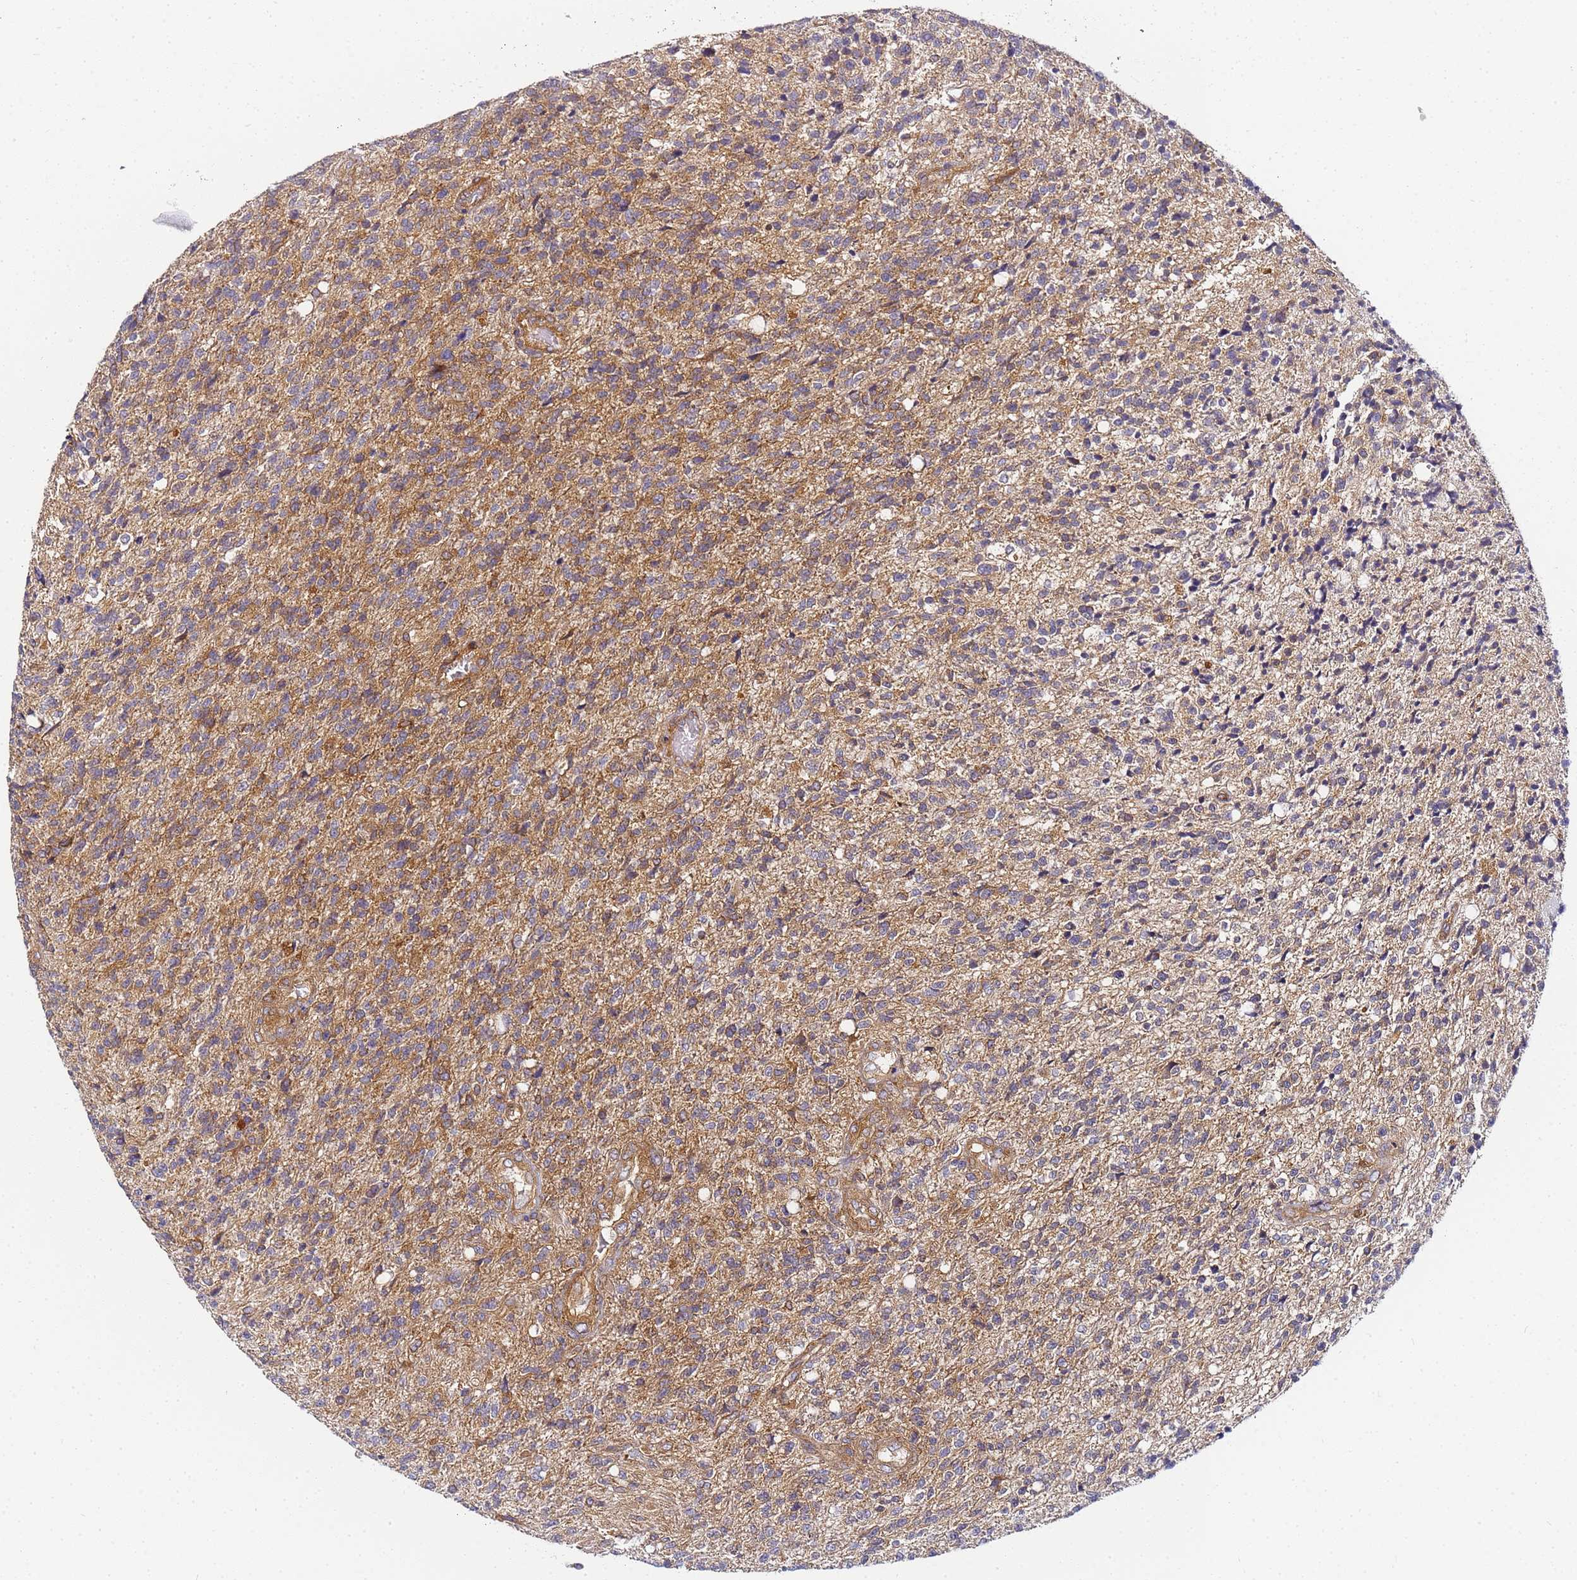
{"staining": {"intensity": "weak", "quantity": "<25%", "location": "cytoplasmic/membranous"}, "tissue": "glioma", "cell_type": "Tumor cells", "image_type": "cancer", "snomed": [{"axis": "morphology", "description": "Glioma, malignant, High grade"}, {"axis": "topography", "description": "Brain"}], "caption": "This is a micrograph of immunohistochemistry (IHC) staining of glioma, which shows no positivity in tumor cells.", "gene": "CHM", "patient": {"sex": "male", "age": 56}}